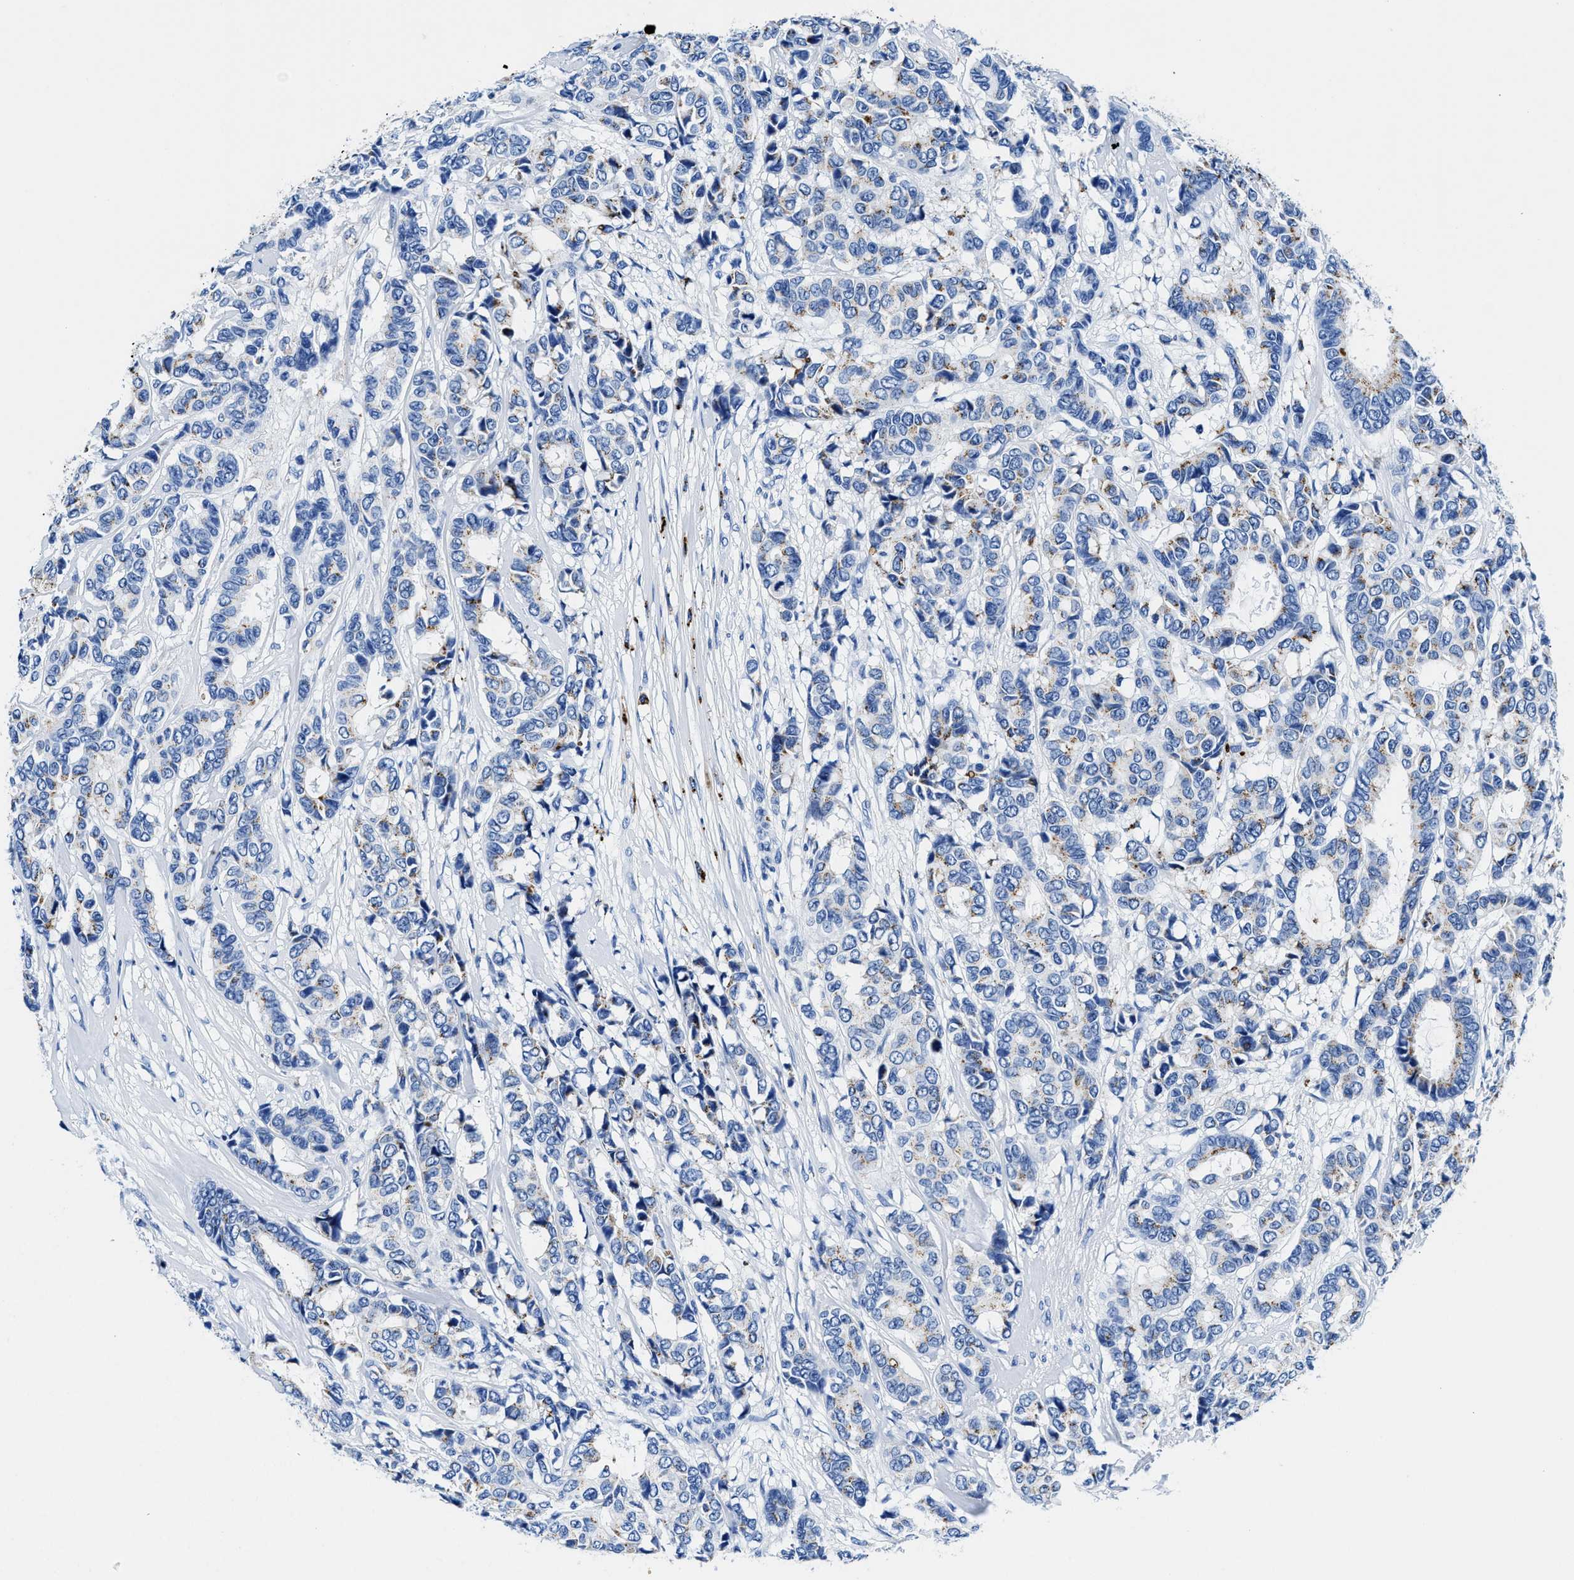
{"staining": {"intensity": "moderate", "quantity": "<25%", "location": "cytoplasmic/membranous"}, "tissue": "breast cancer", "cell_type": "Tumor cells", "image_type": "cancer", "snomed": [{"axis": "morphology", "description": "Duct carcinoma"}, {"axis": "topography", "description": "Breast"}], "caption": "This is a micrograph of immunohistochemistry staining of intraductal carcinoma (breast), which shows moderate staining in the cytoplasmic/membranous of tumor cells.", "gene": "OR14K1", "patient": {"sex": "female", "age": 87}}